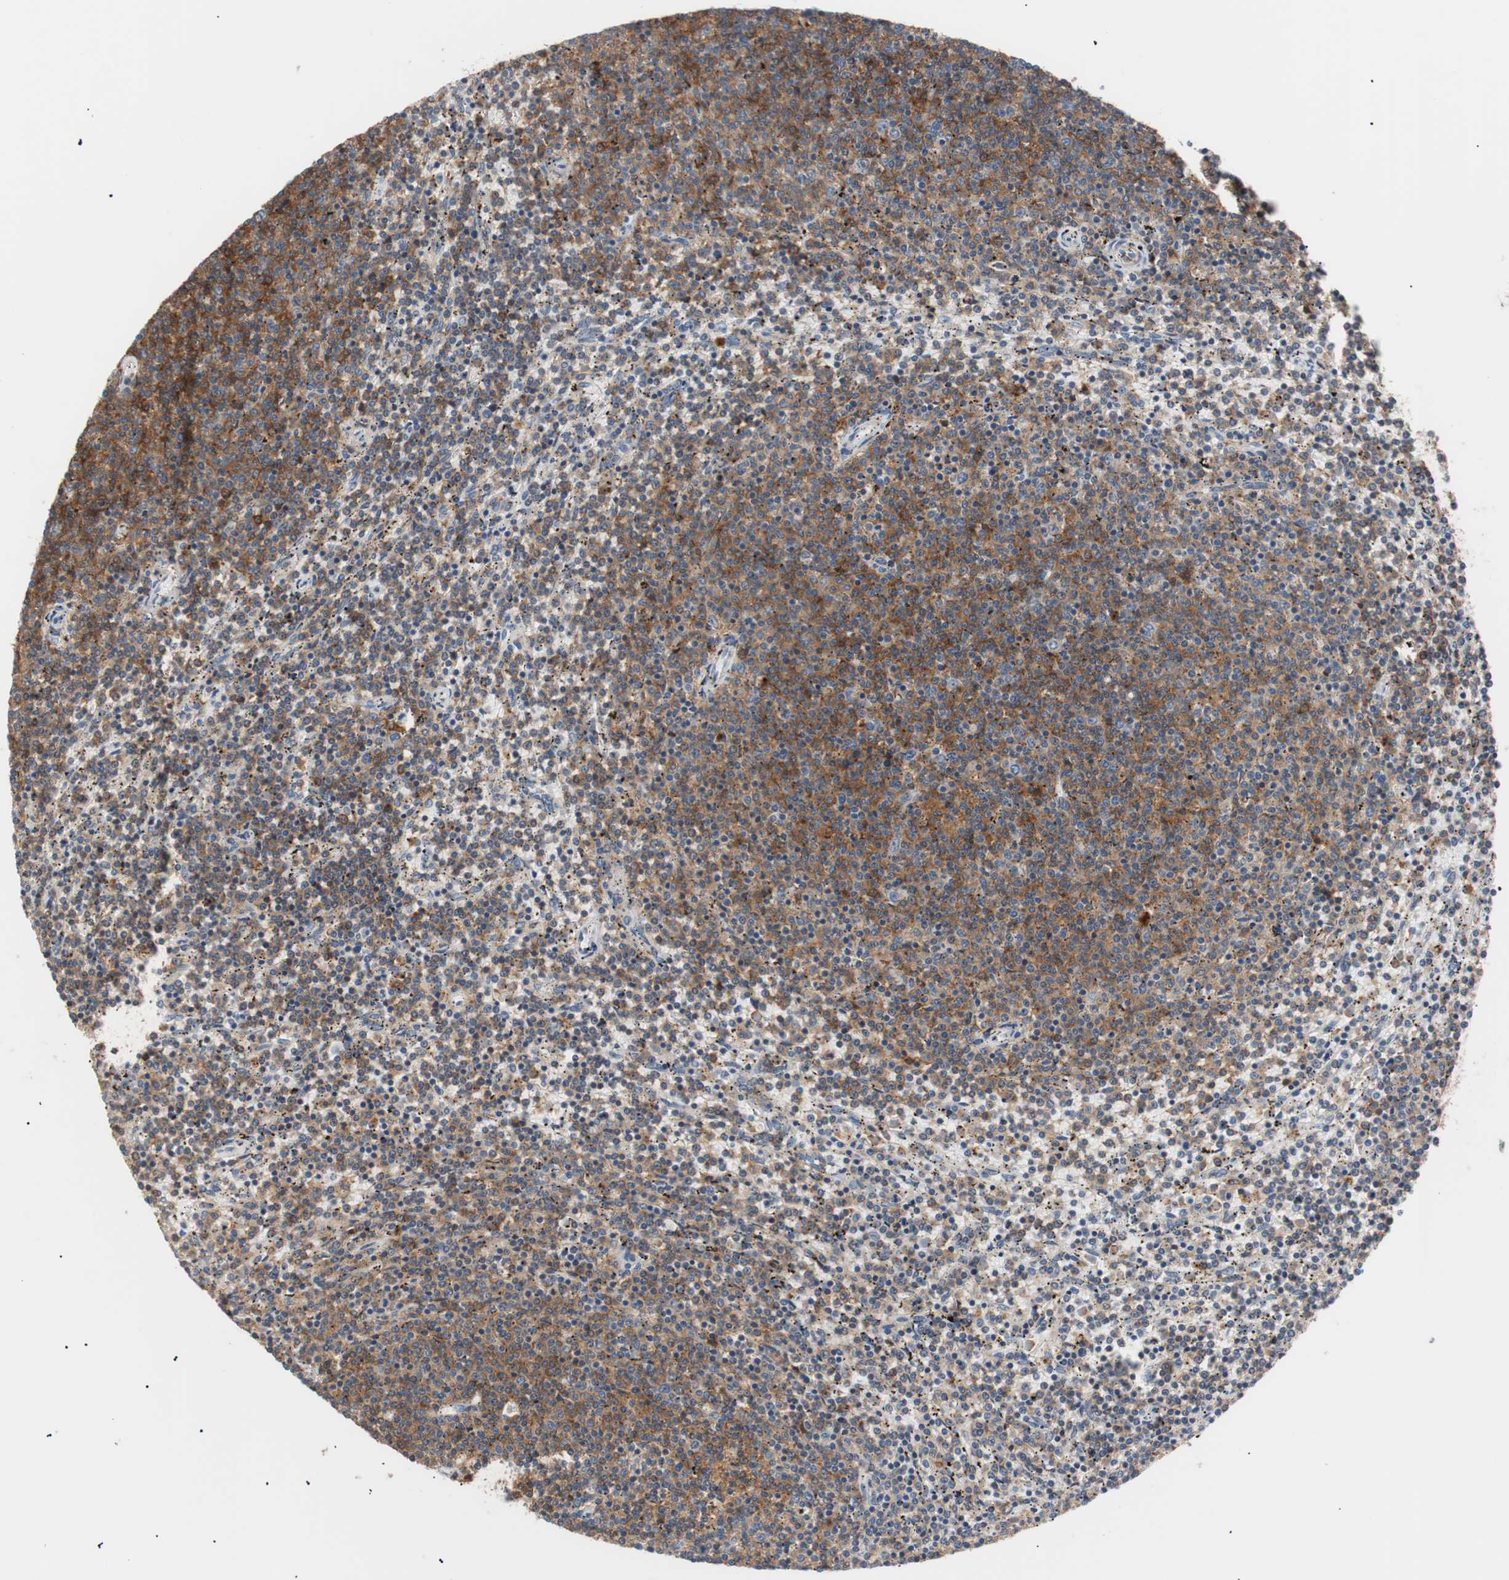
{"staining": {"intensity": "moderate", "quantity": "25%-75%", "location": "cytoplasmic/membranous"}, "tissue": "lymphoma", "cell_type": "Tumor cells", "image_type": "cancer", "snomed": [{"axis": "morphology", "description": "Malignant lymphoma, non-Hodgkin's type, Low grade"}, {"axis": "topography", "description": "Spleen"}], "caption": "Malignant lymphoma, non-Hodgkin's type (low-grade) stained for a protein (brown) demonstrates moderate cytoplasmic/membranous positive staining in approximately 25%-75% of tumor cells.", "gene": "LITAF", "patient": {"sex": "female", "age": 50}}